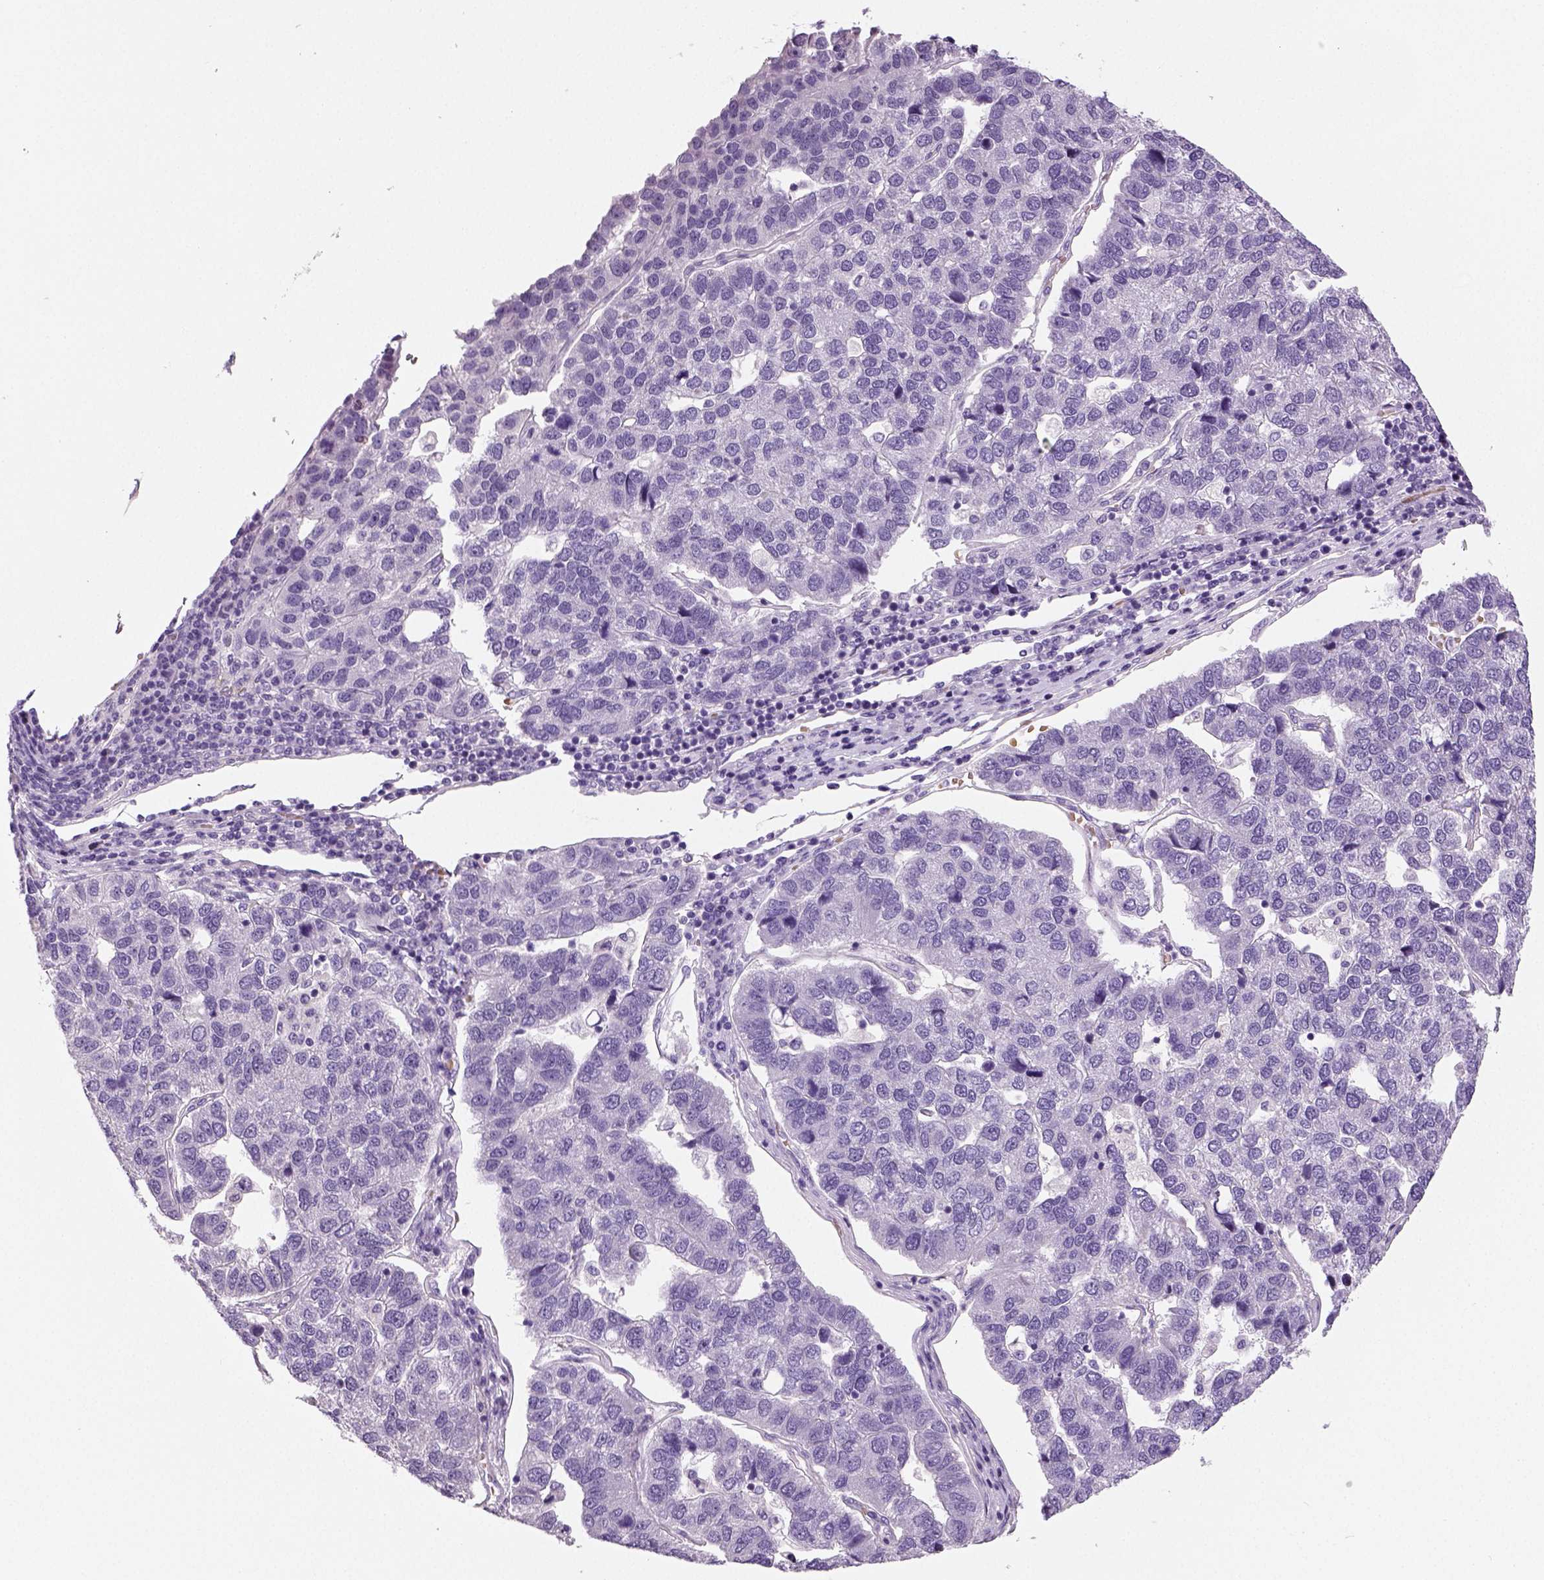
{"staining": {"intensity": "negative", "quantity": "none", "location": "none"}, "tissue": "pancreatic cancer", "cell_type": "Tumor cells", "image_type": "cancer", "snomed": [{"axis": "morphology", "description": "Adenocarcinoma, NOS"}, {"axis": "topography", "description": "Pancreas"}], "caption": "A micrograph of human adenocarcinoma (pancreatic) is negative for staining in tumor cells.", "gene": "TSPAN7", "patient": {"sex": "female", "age": 61}}